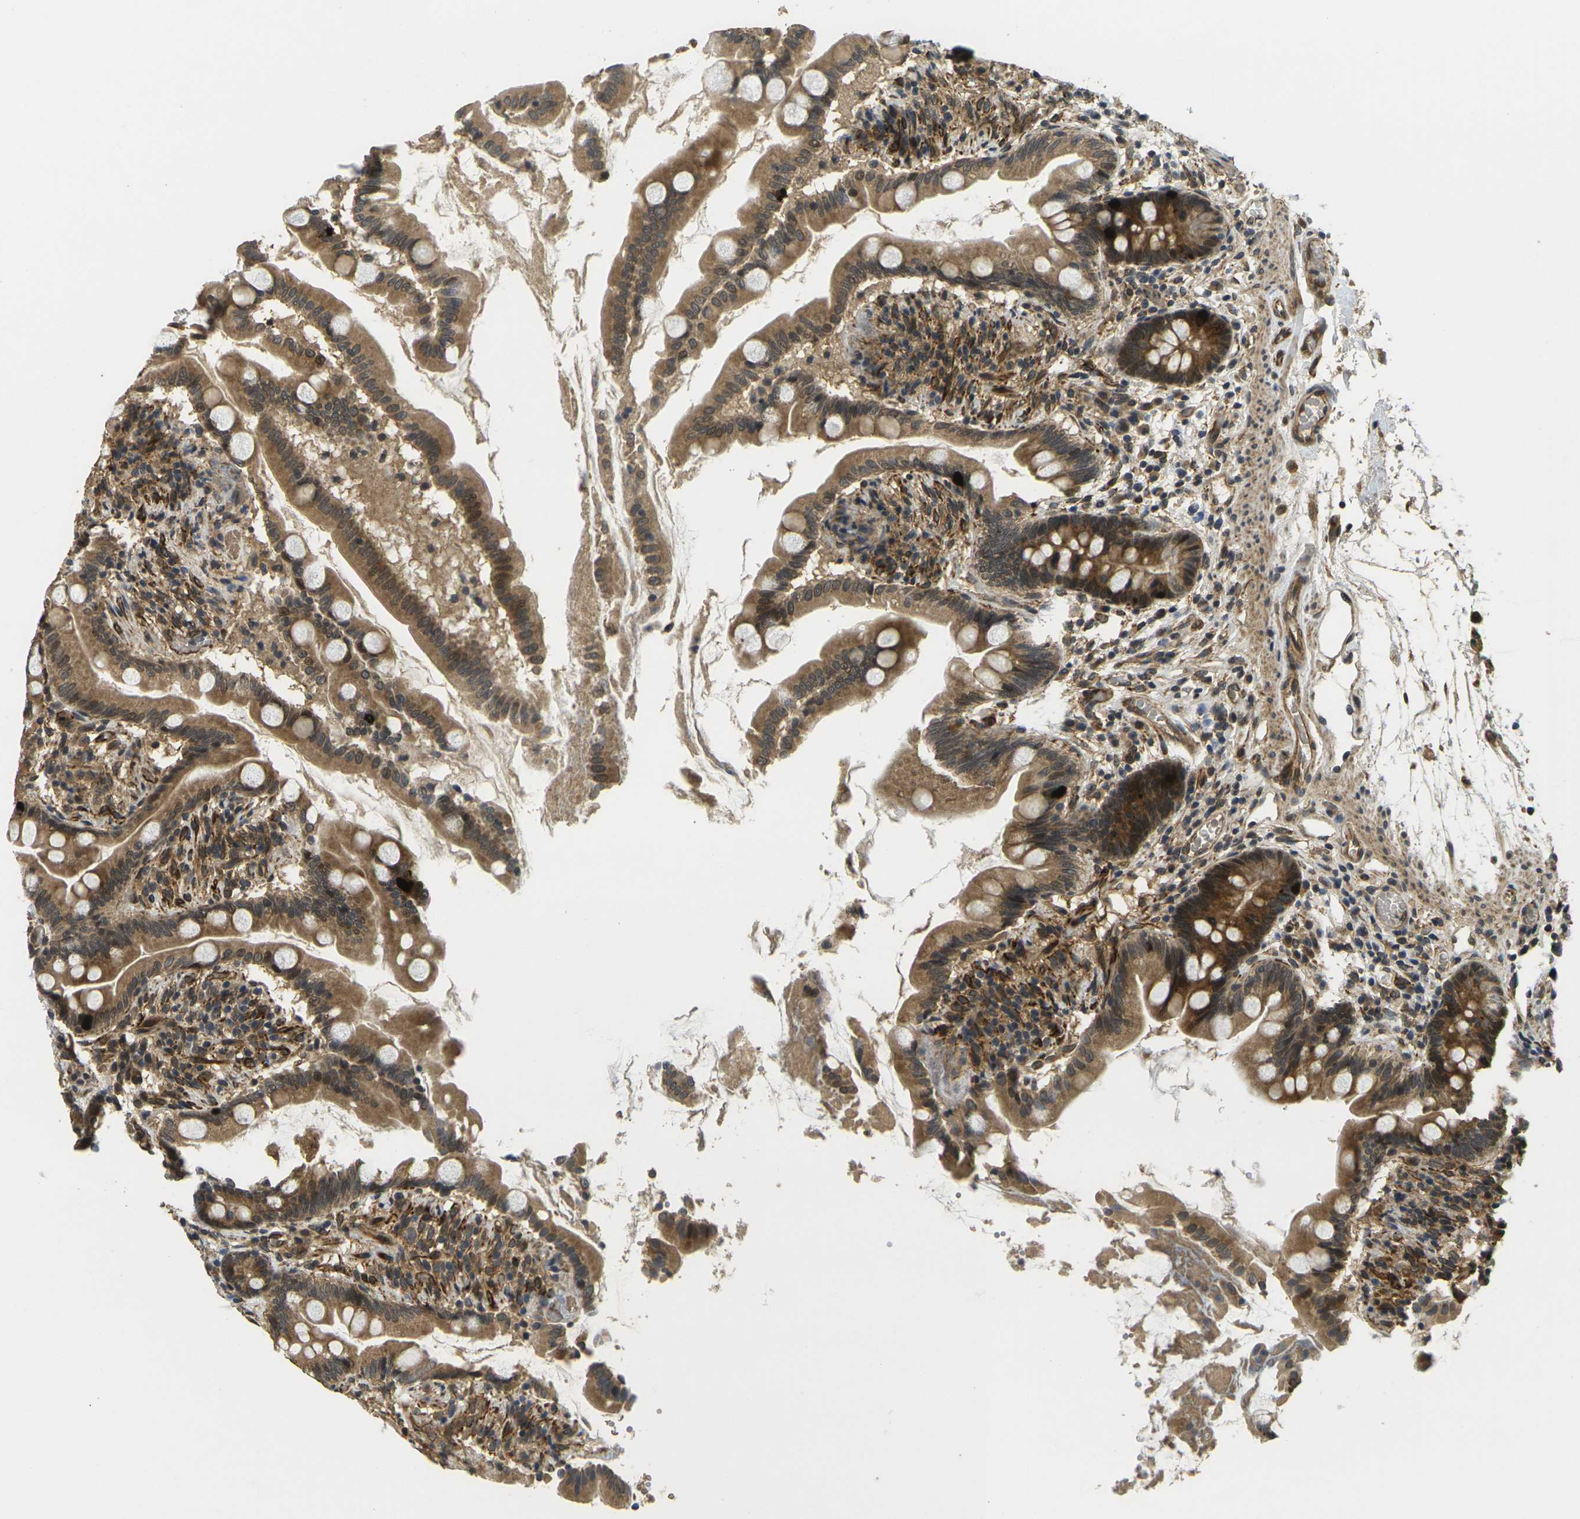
{"staining": {"intensity": "strong", "quantity": ">75%", "location": "cytoplasmic/membranous"}, "tissue": "small intestine", "cell_type": "Glandular cells", "image_type": "normal", "snomed": [{"axis": "morphology", "description": "Normal tissue, NOS"}, {"axis": "topography", "description": "Small intestine"}], "caption": "Unremarkable small intestine was stained to show a protein in brown. There is high levels of strong cytoplasmic/membranous staining in approximately >75% of glandular cells.", "gene": "FUT11", "patient": {"sex": "female", "age": 56}}